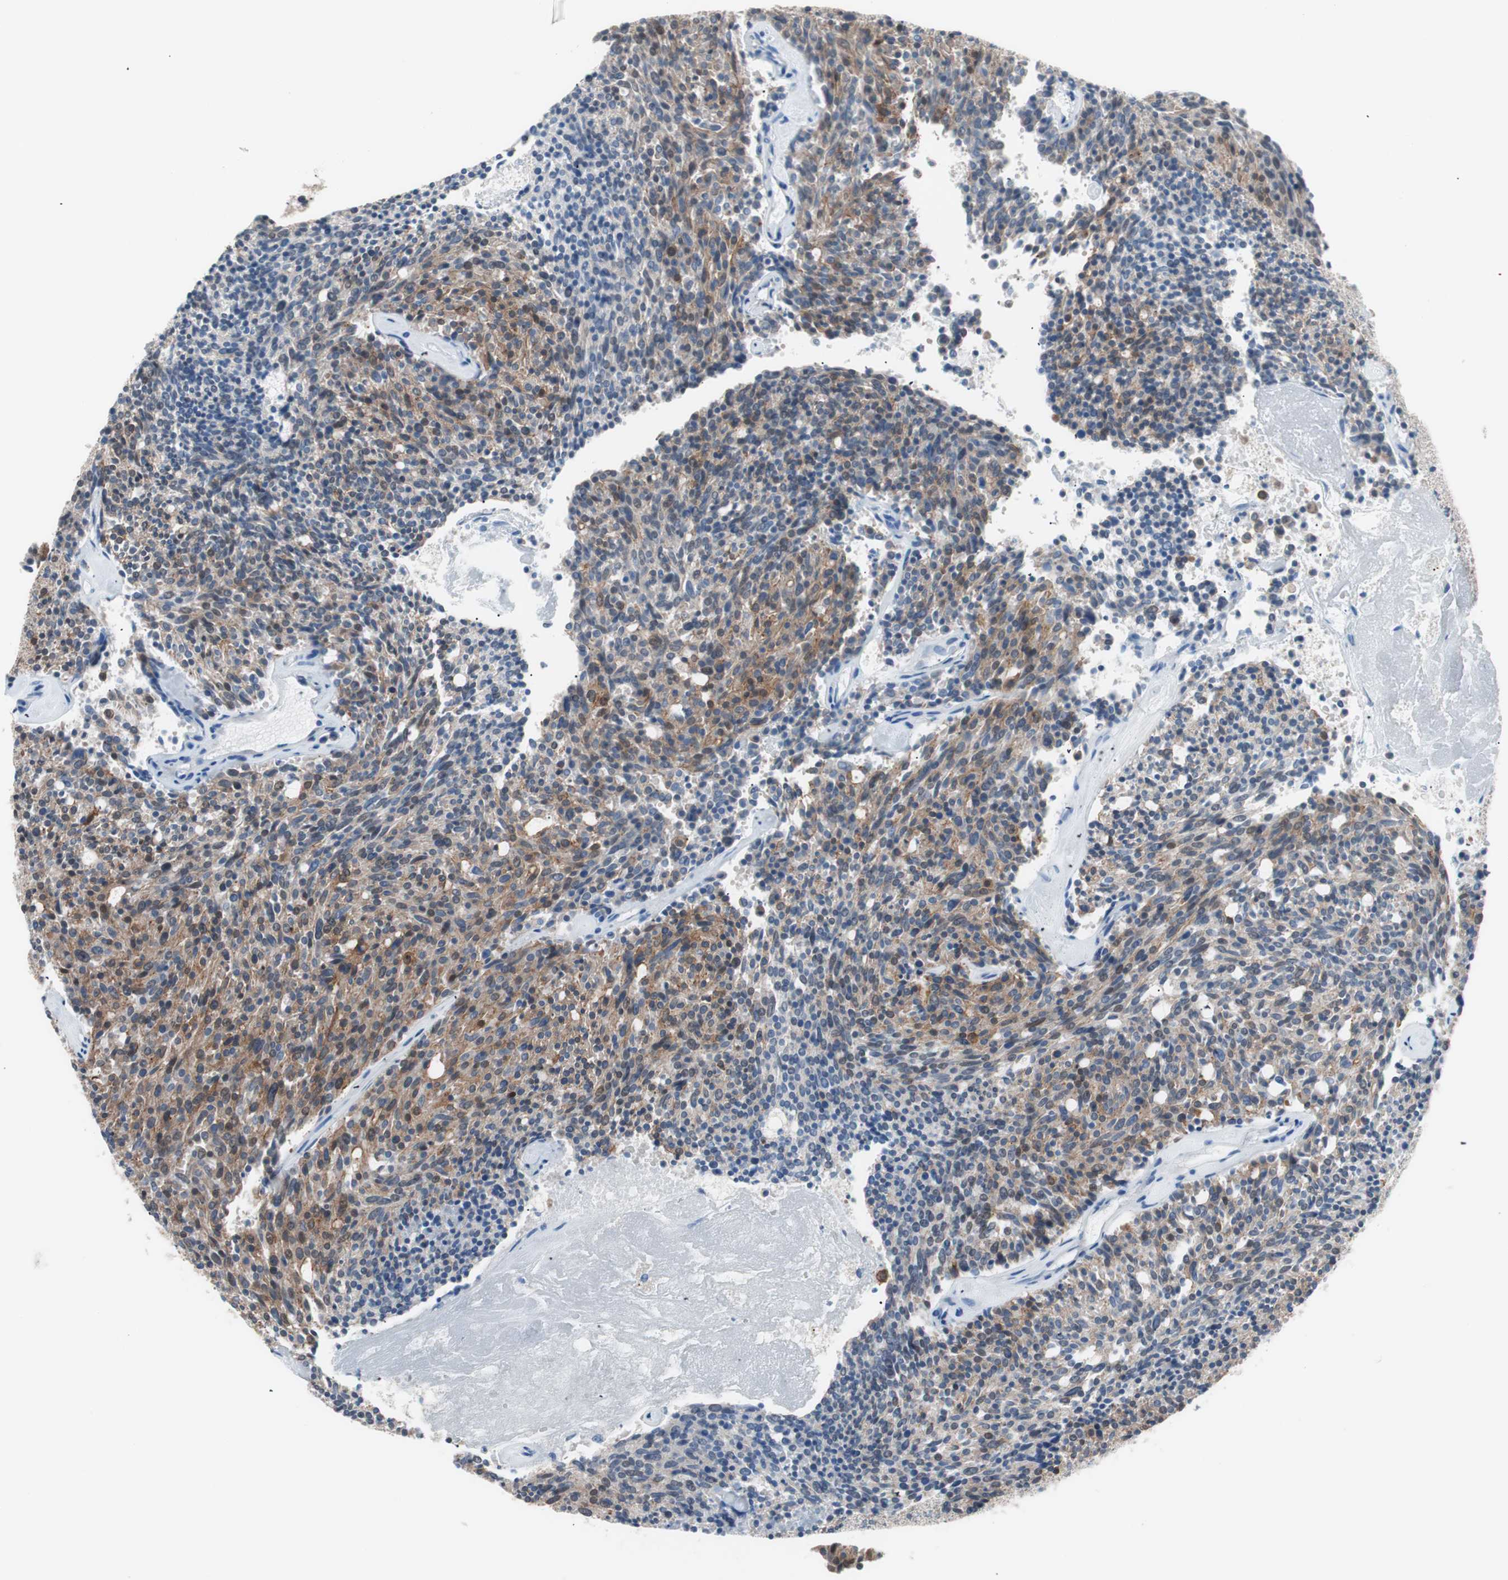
{"staining": {"intensity": "moderate", "quantity": "25%-75%", "location": "cytoplasmic/membranous,nuclear"}, "tissue": "carcinoid", "cell_type": "Tumor cells", "image_type": "cancer", "snomed": [{"axis": "morphology", "description": "Carcinoid, malignant, NOS"}, {"axis": "topography", "description": "Pancreas"}], "caption": "Tumor cells display medium levels of moderate cytoplasmic/membranous and nuclear expression in about 25%-75% of cells in human malignant carcinoid.", "gene": "VIL1", "patient": {"sex": "female", "age": 54}}